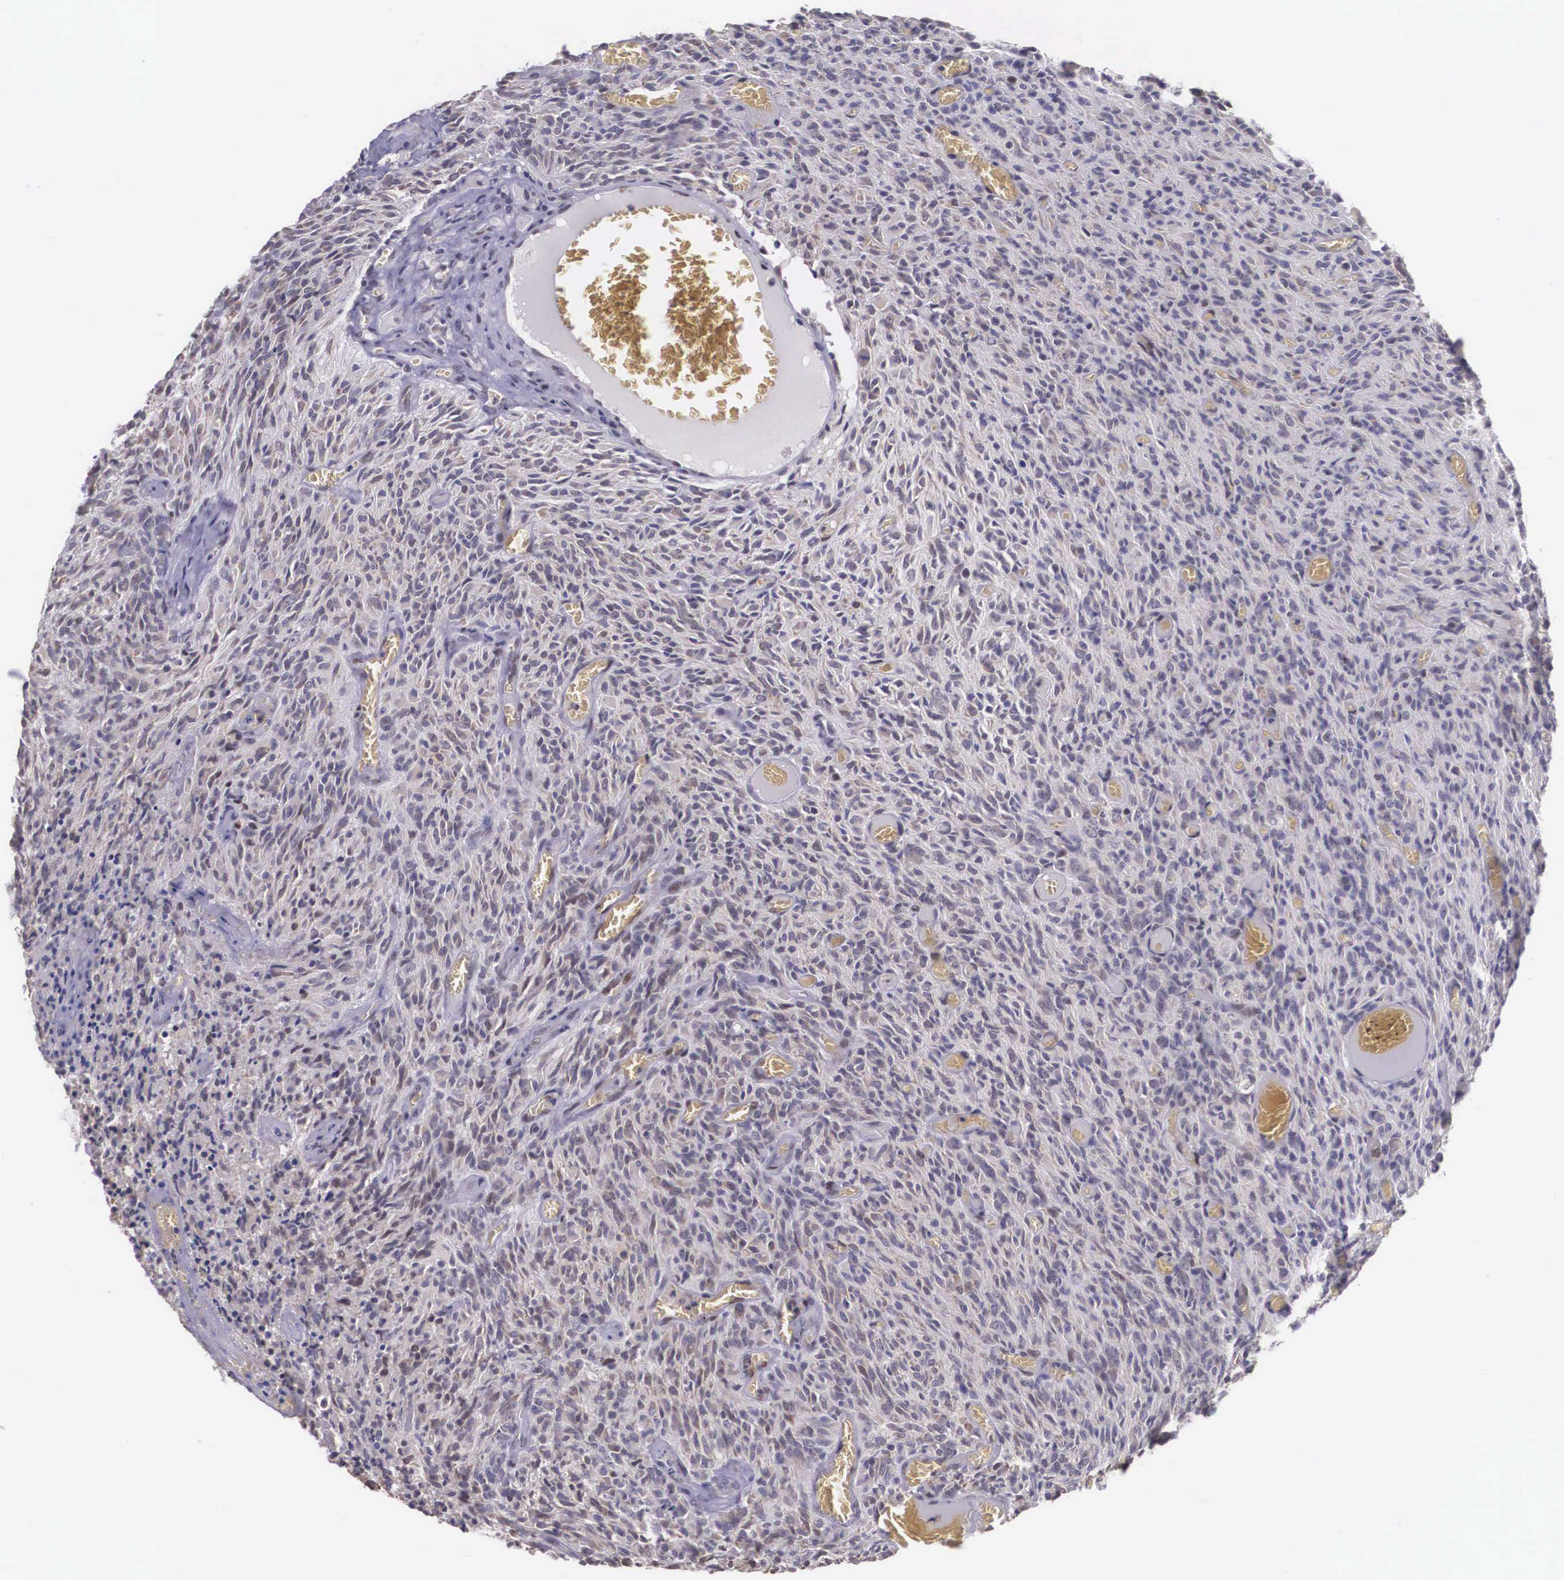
{"staining": {"intensity": "negative", "quantity": "none", "location": "none"}, "tissue": "glioma", "cell_type": "Tumor cells", "image_type": "cancer", "snomed": [{"axis": "morphology", "description": "Glioma, malignant, High grade"}, {"axis": "topography", "description": "Brain"}], "caption": "The immunohistochemistry histopathology image has no significant staining in tumor cells of malignant glioma (high-grade) tissue.", "gene": "SLC25A21", "patient": {"sex": "male", "age": 56}}